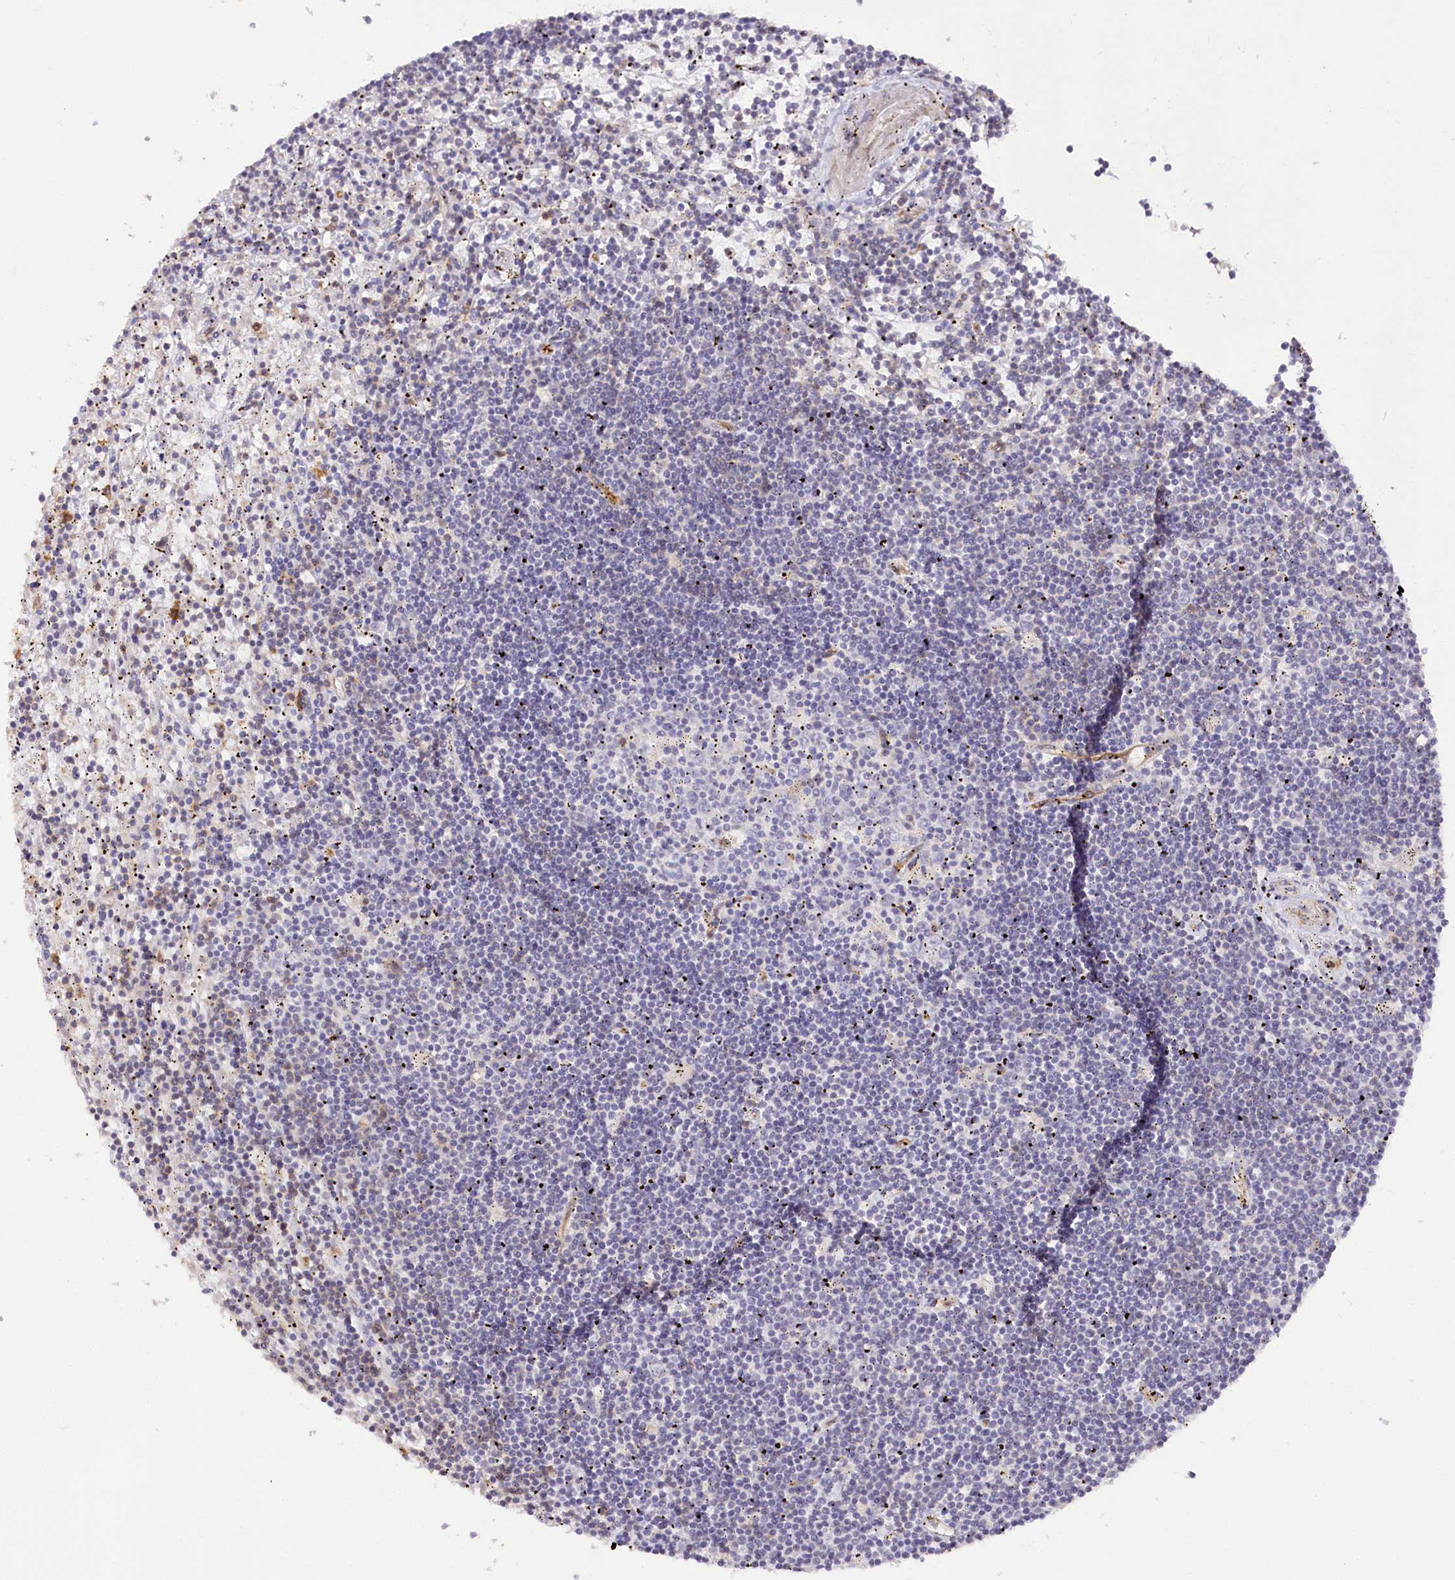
{"staining": {"intensity": "negative", "quantity": "none", "location": "none"}, "tissue": "lymphoma", "cell_type": "Tumor cells", "image_type": "cancer", "snomed": [{"axis": "morphology", "description": "Malignant lymphoma, non-Hodgkin's type, Low grade"}, {"axis": "topography", "description": "Spleen"}], "caption": "Tumor cells are negative for brown protein staining in lymphoma.", "gene": "SYNPO2", "patient": {"sex": "male", "age": 76}}